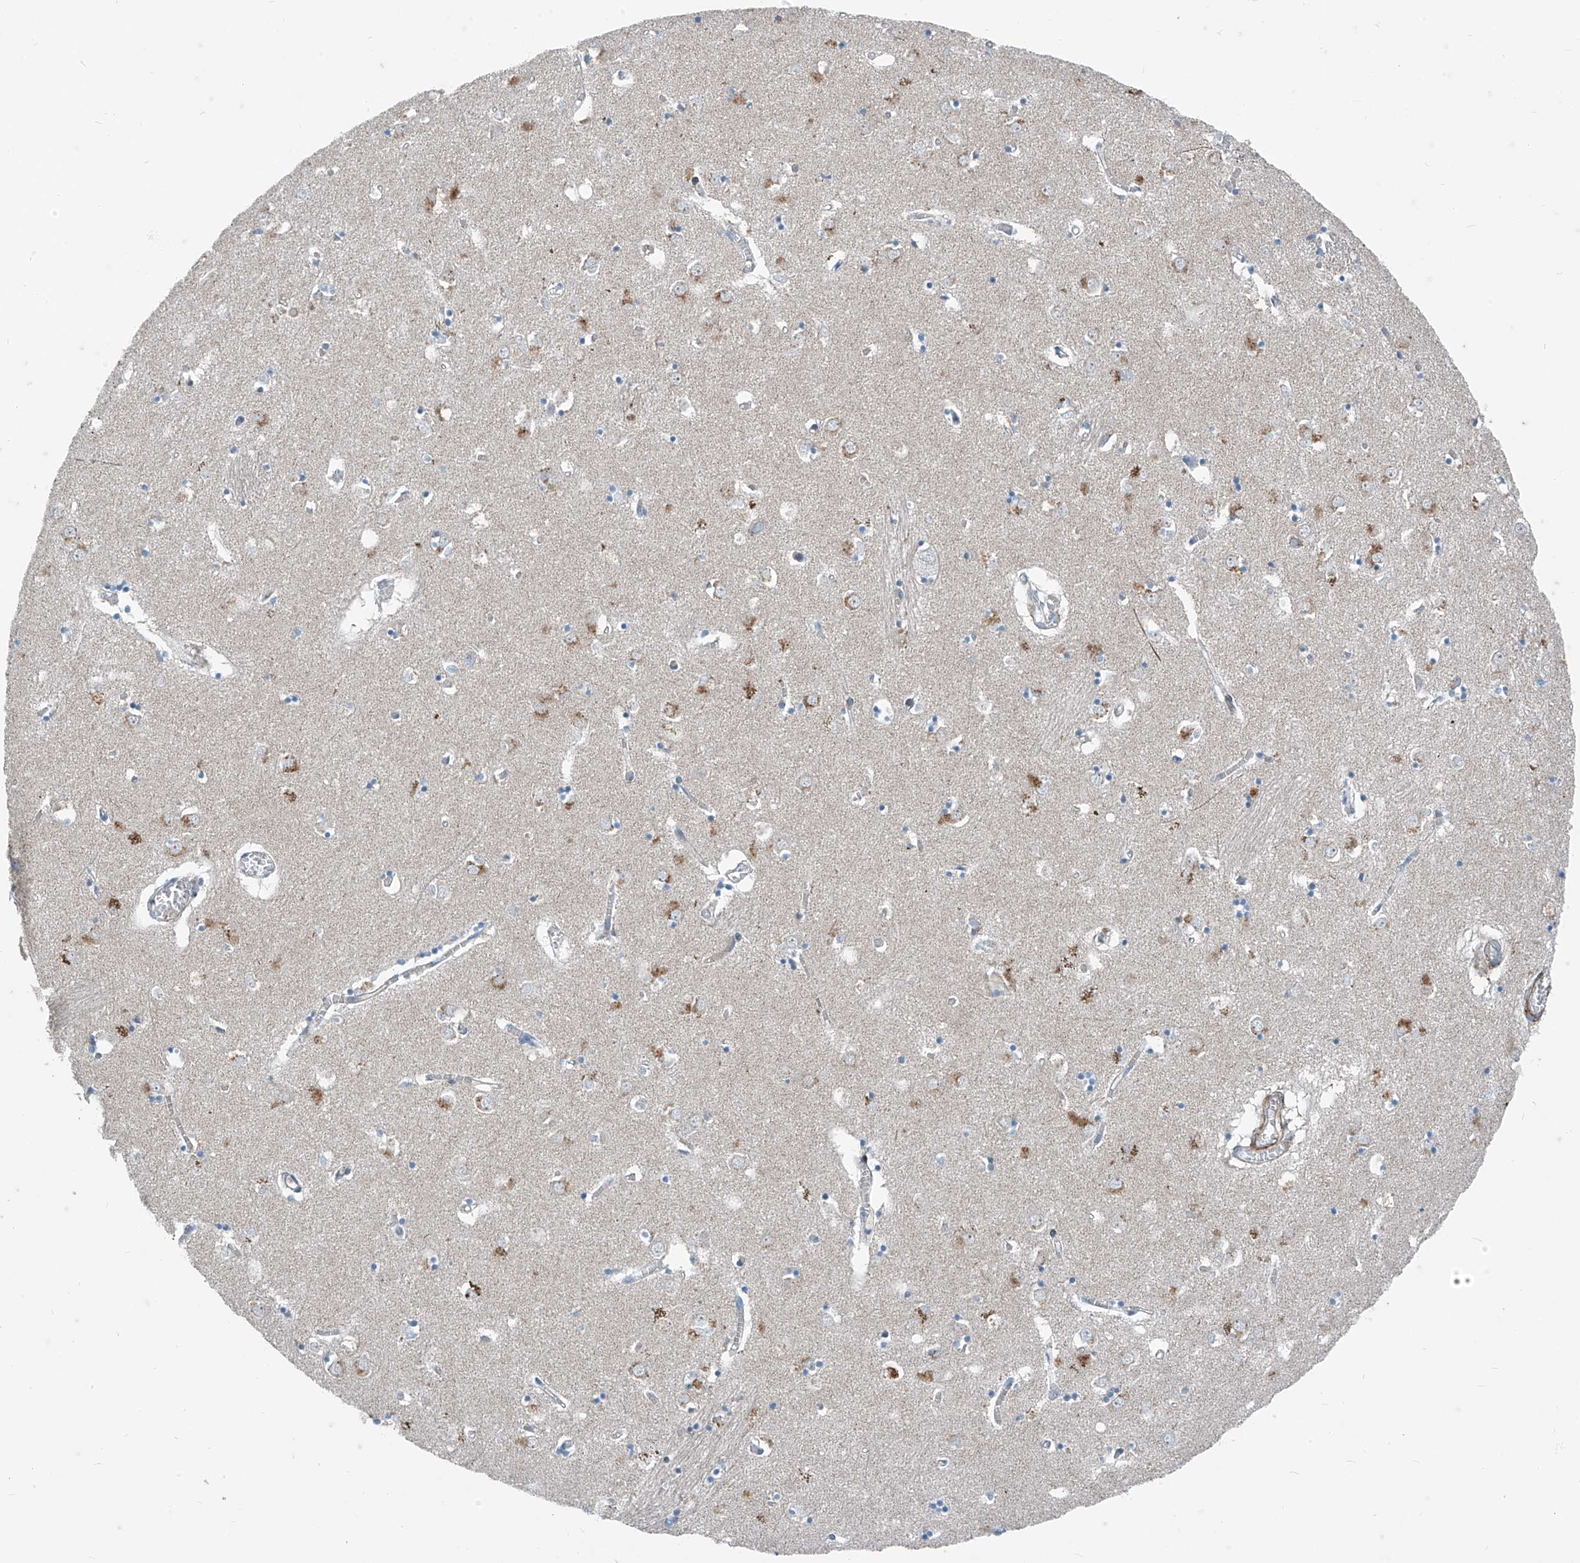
{"staining": {"intensity": "negative", "quantity": "none", "location": "none"}, "tissue": "caudate", "cell_type": "Glial cells", "image_type": "normal", "snomed": [{"axis": "morphology", "description": "Normal tissue, NOS"}, {"axis": "topography", "description": "Lateral ventricle wall"}], "caption": "This is an IHC histopathology image of unremarkable human caudate. There is no expression in glial cells.", "gene": "PPCS", "patient": {"sex": "male", "age": 70}}